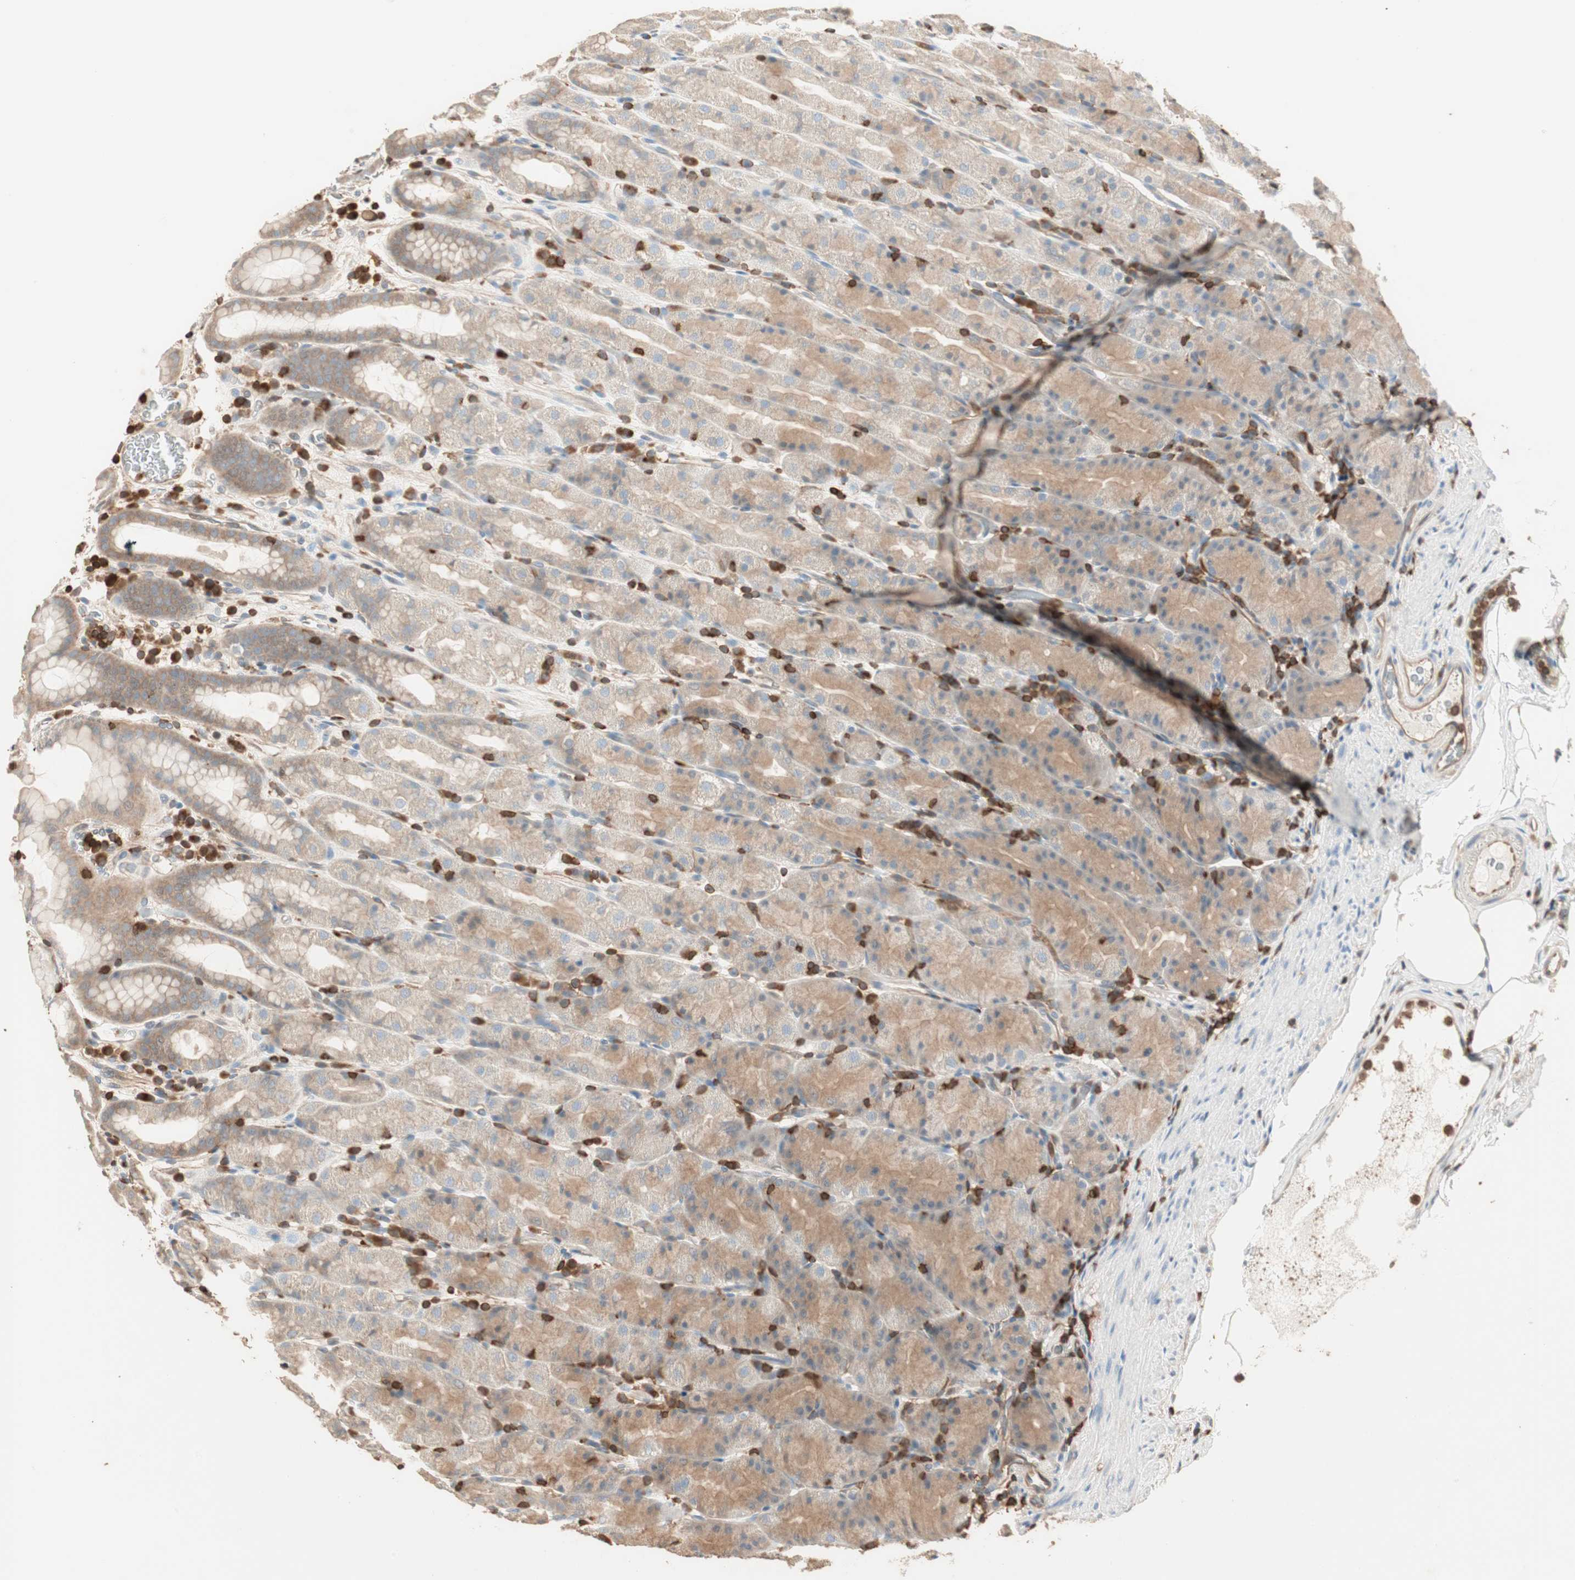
{"staining": {"intensity": "weak", "quantity": ">75%", "location": "cytoplasmic/membranous"}, "tissue": "stomach", "cell_type": "Glandular cells", "image_type": "normal", "snomed": [{"axis": "morphology", "description": "Normal tissue, NOS"}, {"axis": "topography", "description": "Stomach, upper"}], "caption": "Brown immunohistochemical staining in normal stomach displays weak cytoplasmic/membranous positivity in approximately >75% of glandular cells.", "gene": "CRLF3", "patient": {"sex": "male", "age": 68}}